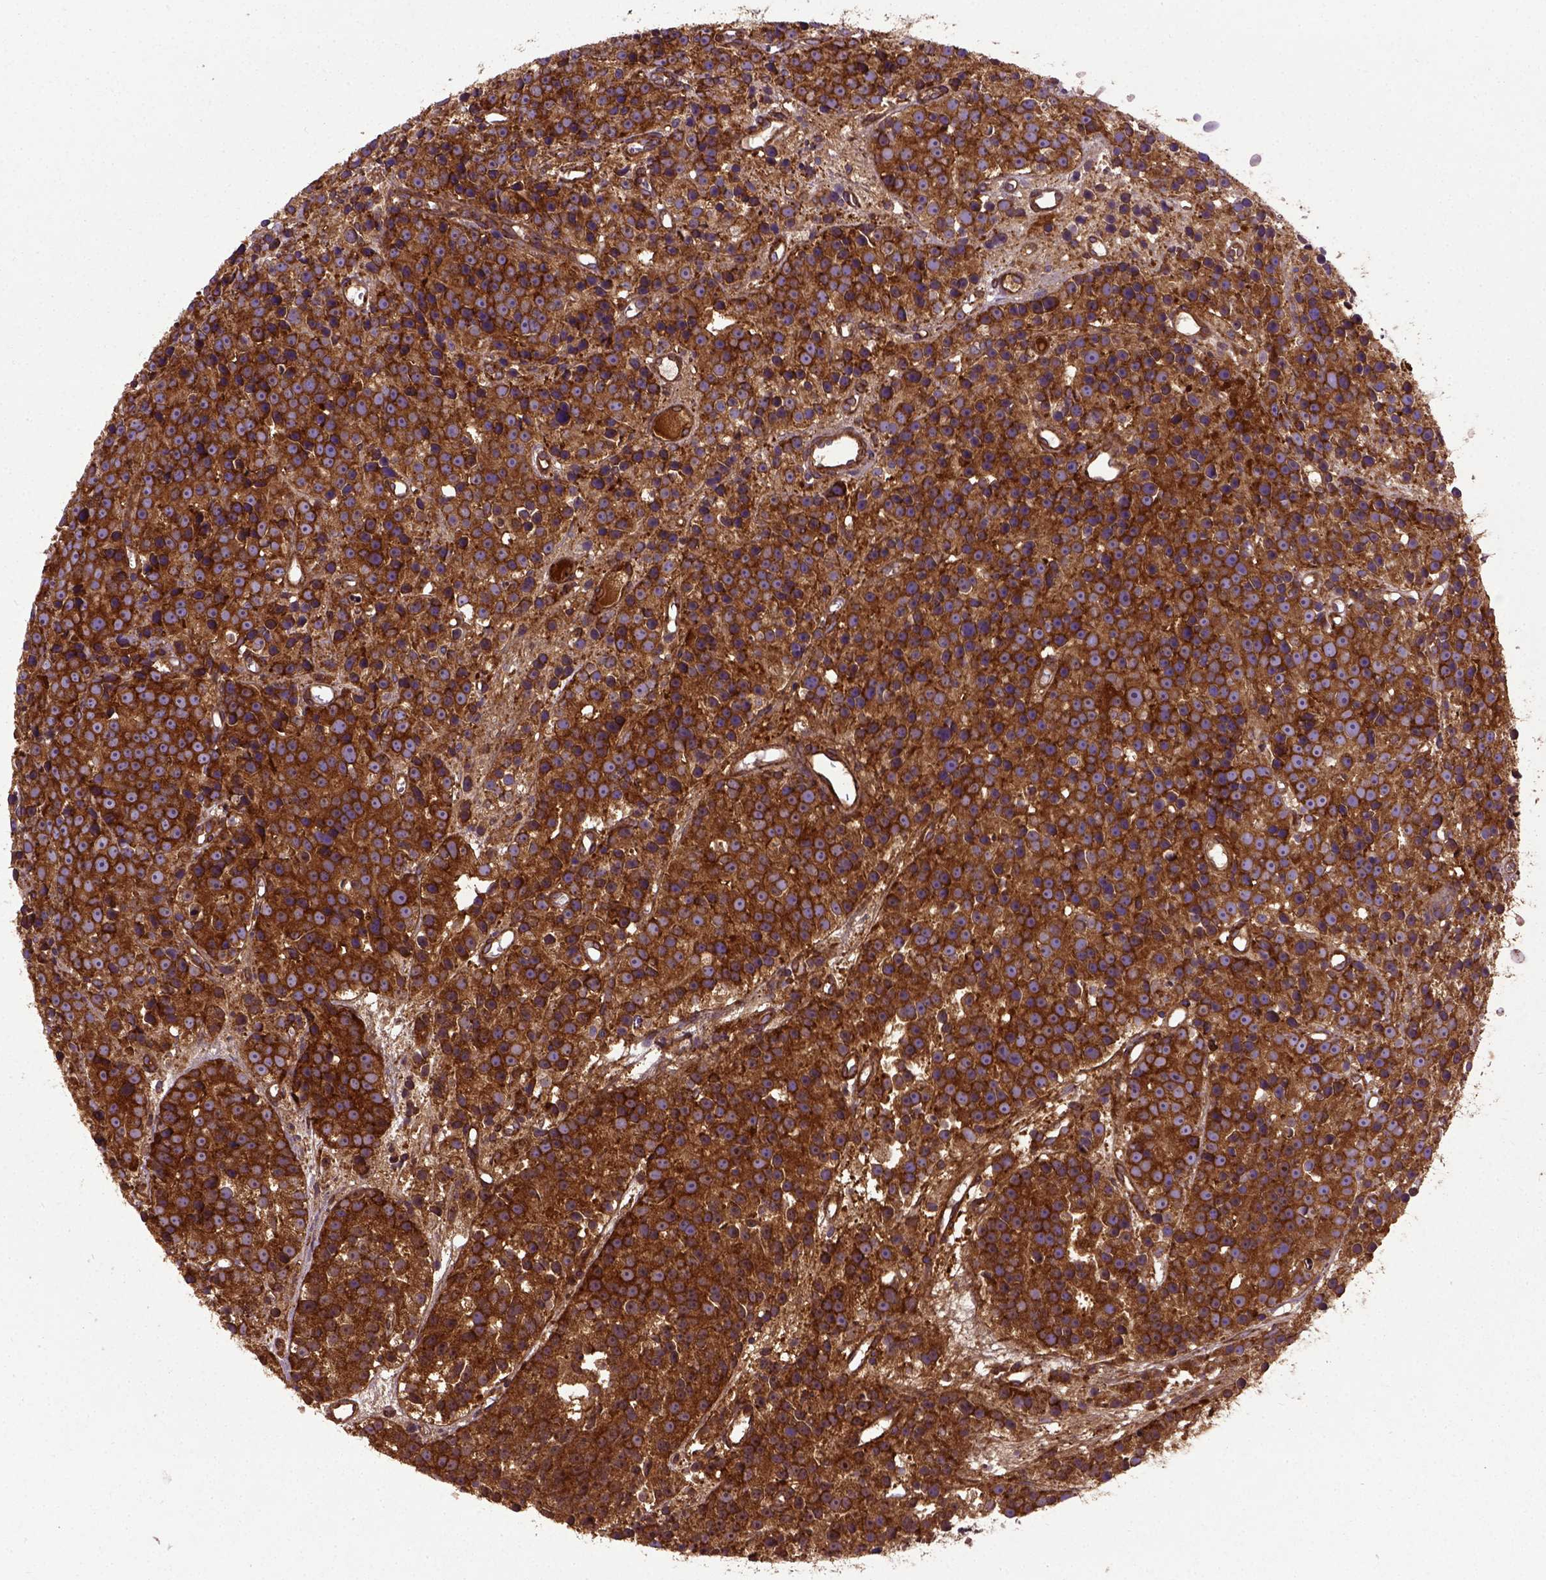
{"staining": {"intensity": "strong", "quantity": ">75%", "location": "cytoplasmic/membranous"}, "tissue": "prostate cancer", "cell_type": "Tumor cells", "image_type": "cancer", "snomed": [{"axis": "morphology", "description": "Adenocarcinoma, High grade"}, {"axis": "topography", "description": "Prostate"}], "caption": "Protein staining of prostate adenocarcinoma (high-grade) tissue displays strong cytoplasmic/membranous staining in approximately >75% of tumor cells. (DAB = brown stain, brightfield microscopy at high magnification).", "gene": "CAPRIN1", "patient": {"sex": "male", "age": 77}}